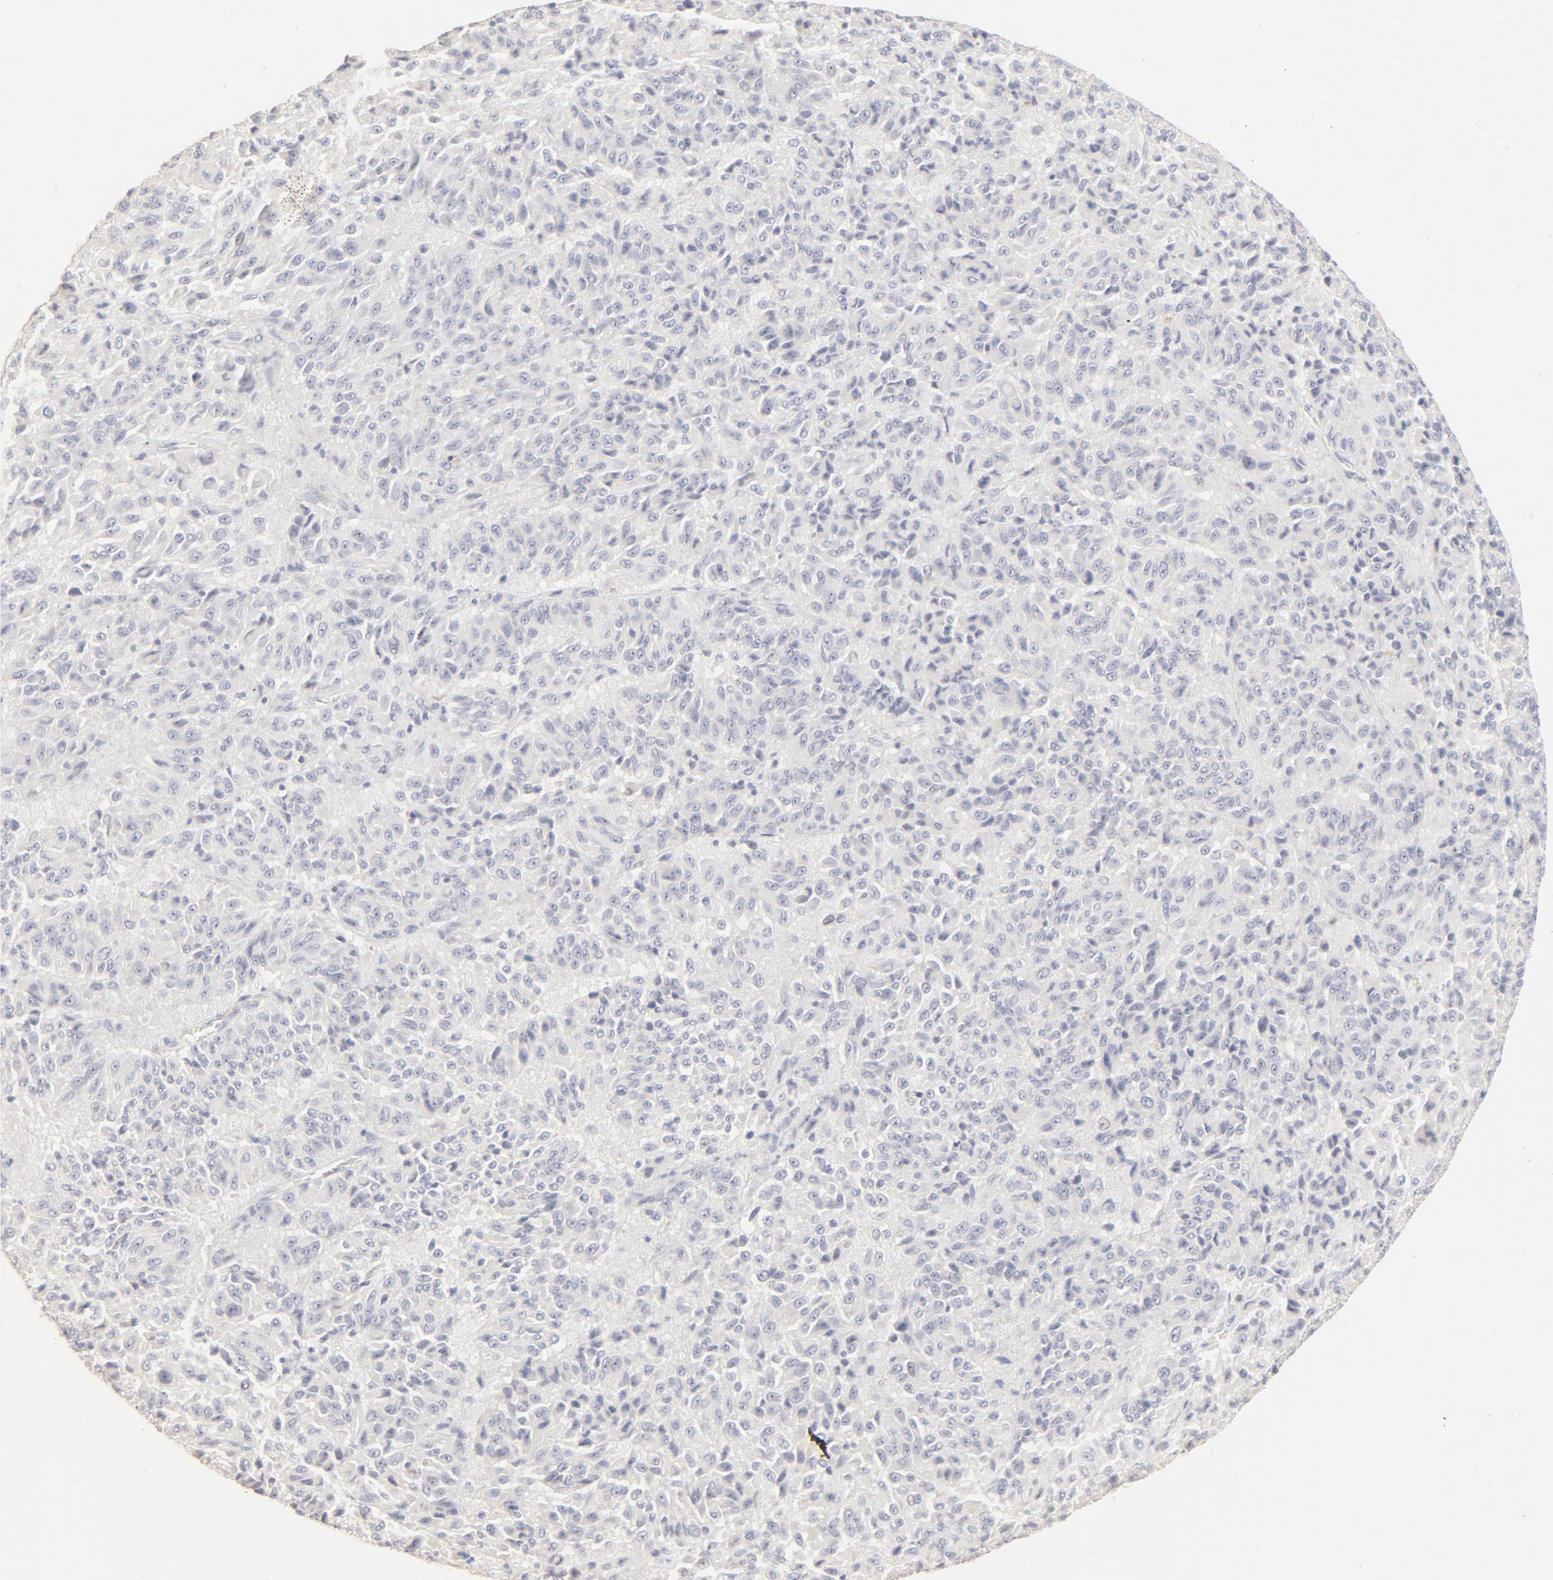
{"staining": {"intensity": "negative", "quantity": "none", "location": "none"}, "tissue": "melanoma", "cell_type": "Tumor cells", "image_type": "cancer", "snomed": [{"axis": "morphology", "description": "Malignant melanoma, Metastatic site"}, {"axis": "topography", "description": "Lung"}], "caption": "Malignant melanoma (metastatic site) was stained to show a protein in brown. There is no significant positivity in tumor cells. The staining was performed using DAB (3,3'-diaminobenzidine) to visualize the protein expression in brown, while the nuclei were stained in blue with hematoxylin (Magnification: 20x).", "gene": "FCGBP", "patient": {"sex": "male", "age": 64}}